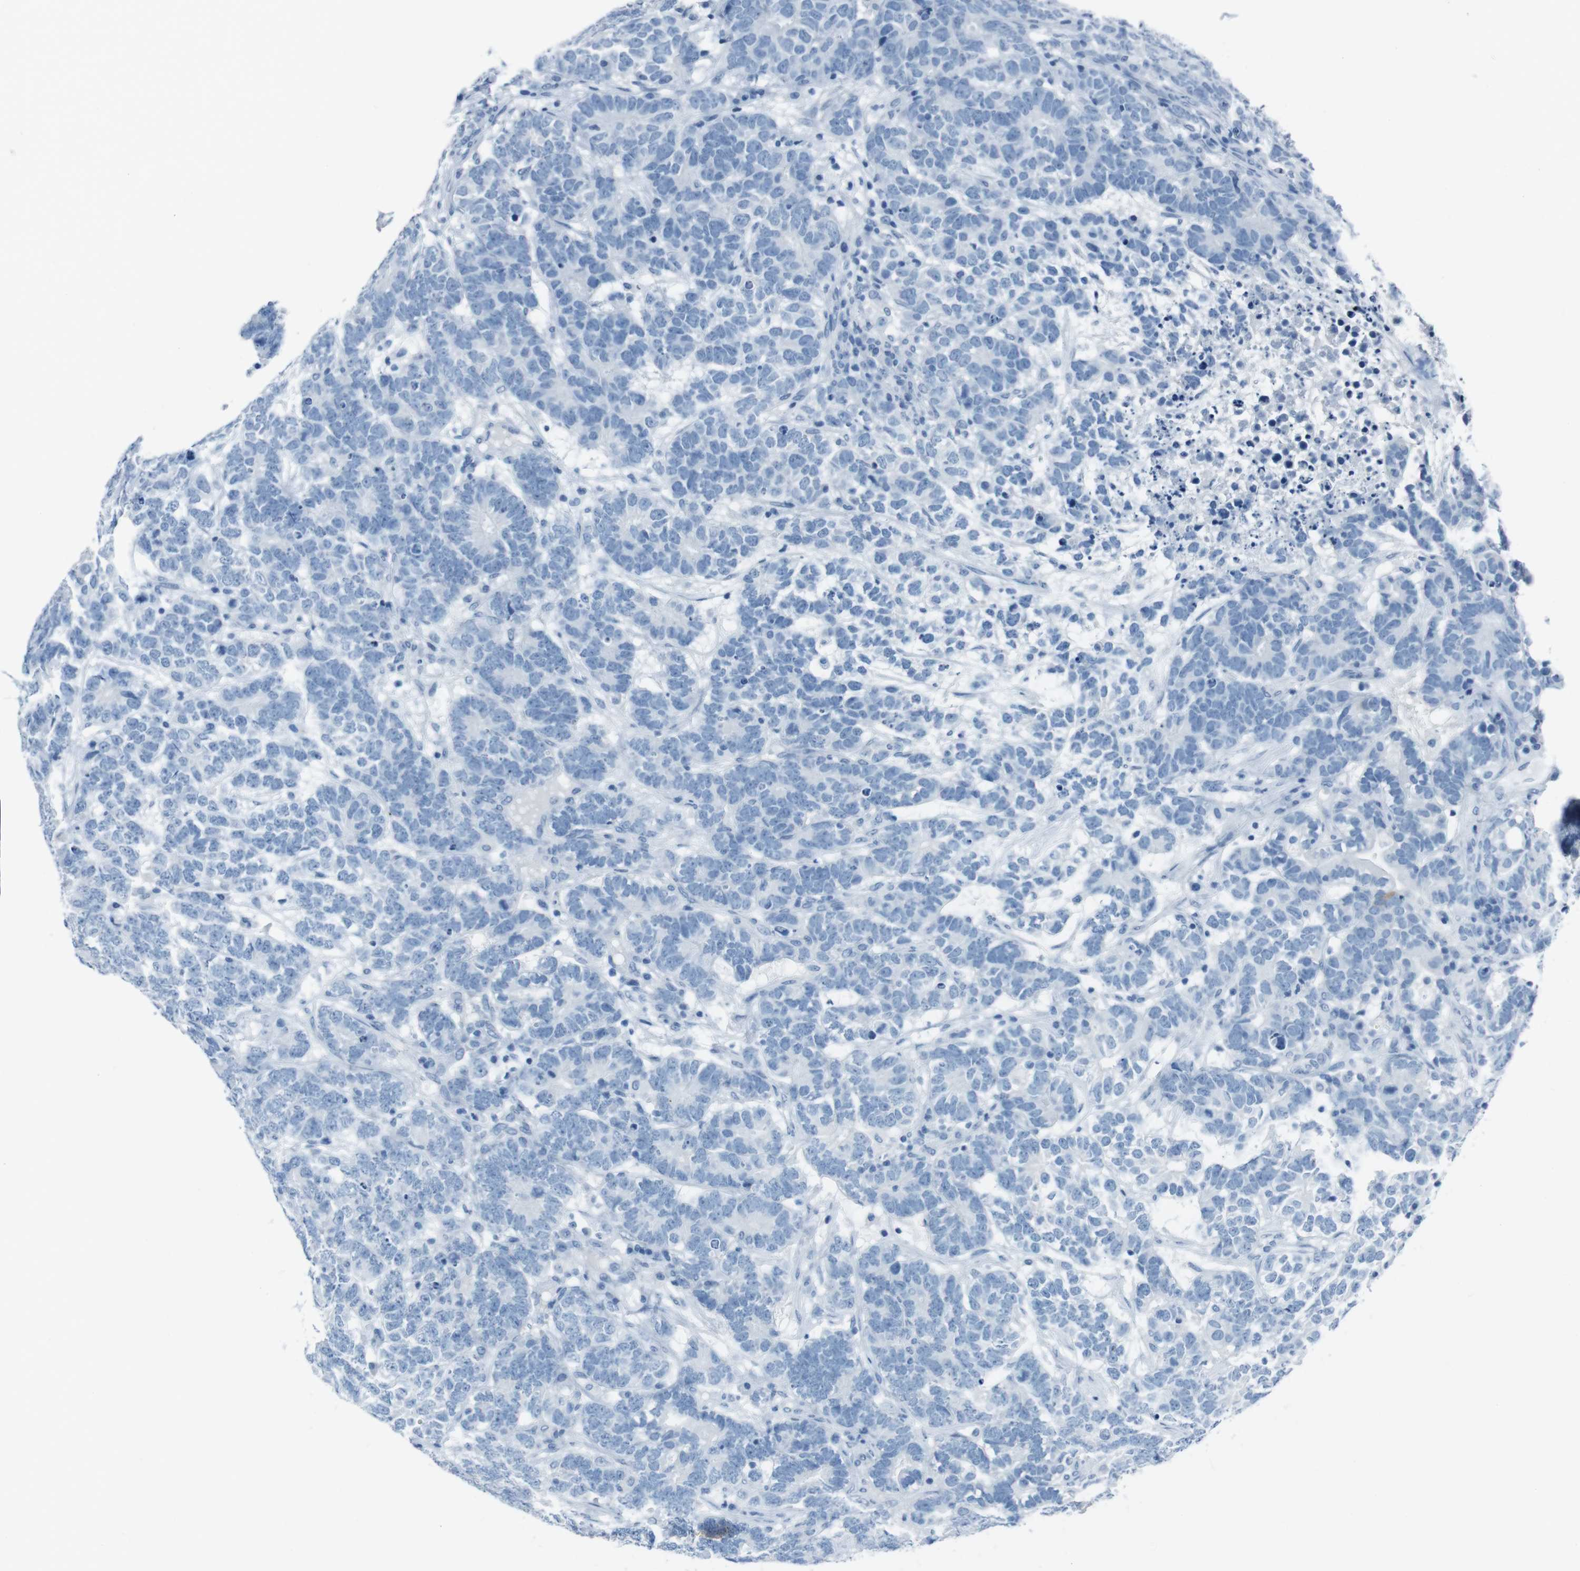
{"staining": {"intensity": "negative", "quantity": "none", "location": "none"}, "tissue": "testis cancer", "cell_type": "Tumor cells", "image_type": "cancer", "snomed": [{"axis": "morphology", "description": "Carcinoma, Embryonal, NOS"}, {"axis": "topography", "description": "Testis"}], "caption": "High magnification brightfield microscopy of embryonal carcinoma (testis) stained with DAB (brown) and counterstained with hematoxylin (blue): tumor cells show no significant positivity.", "gene": "TMEM207", "patient": {"sex": "male", "age": 26}}